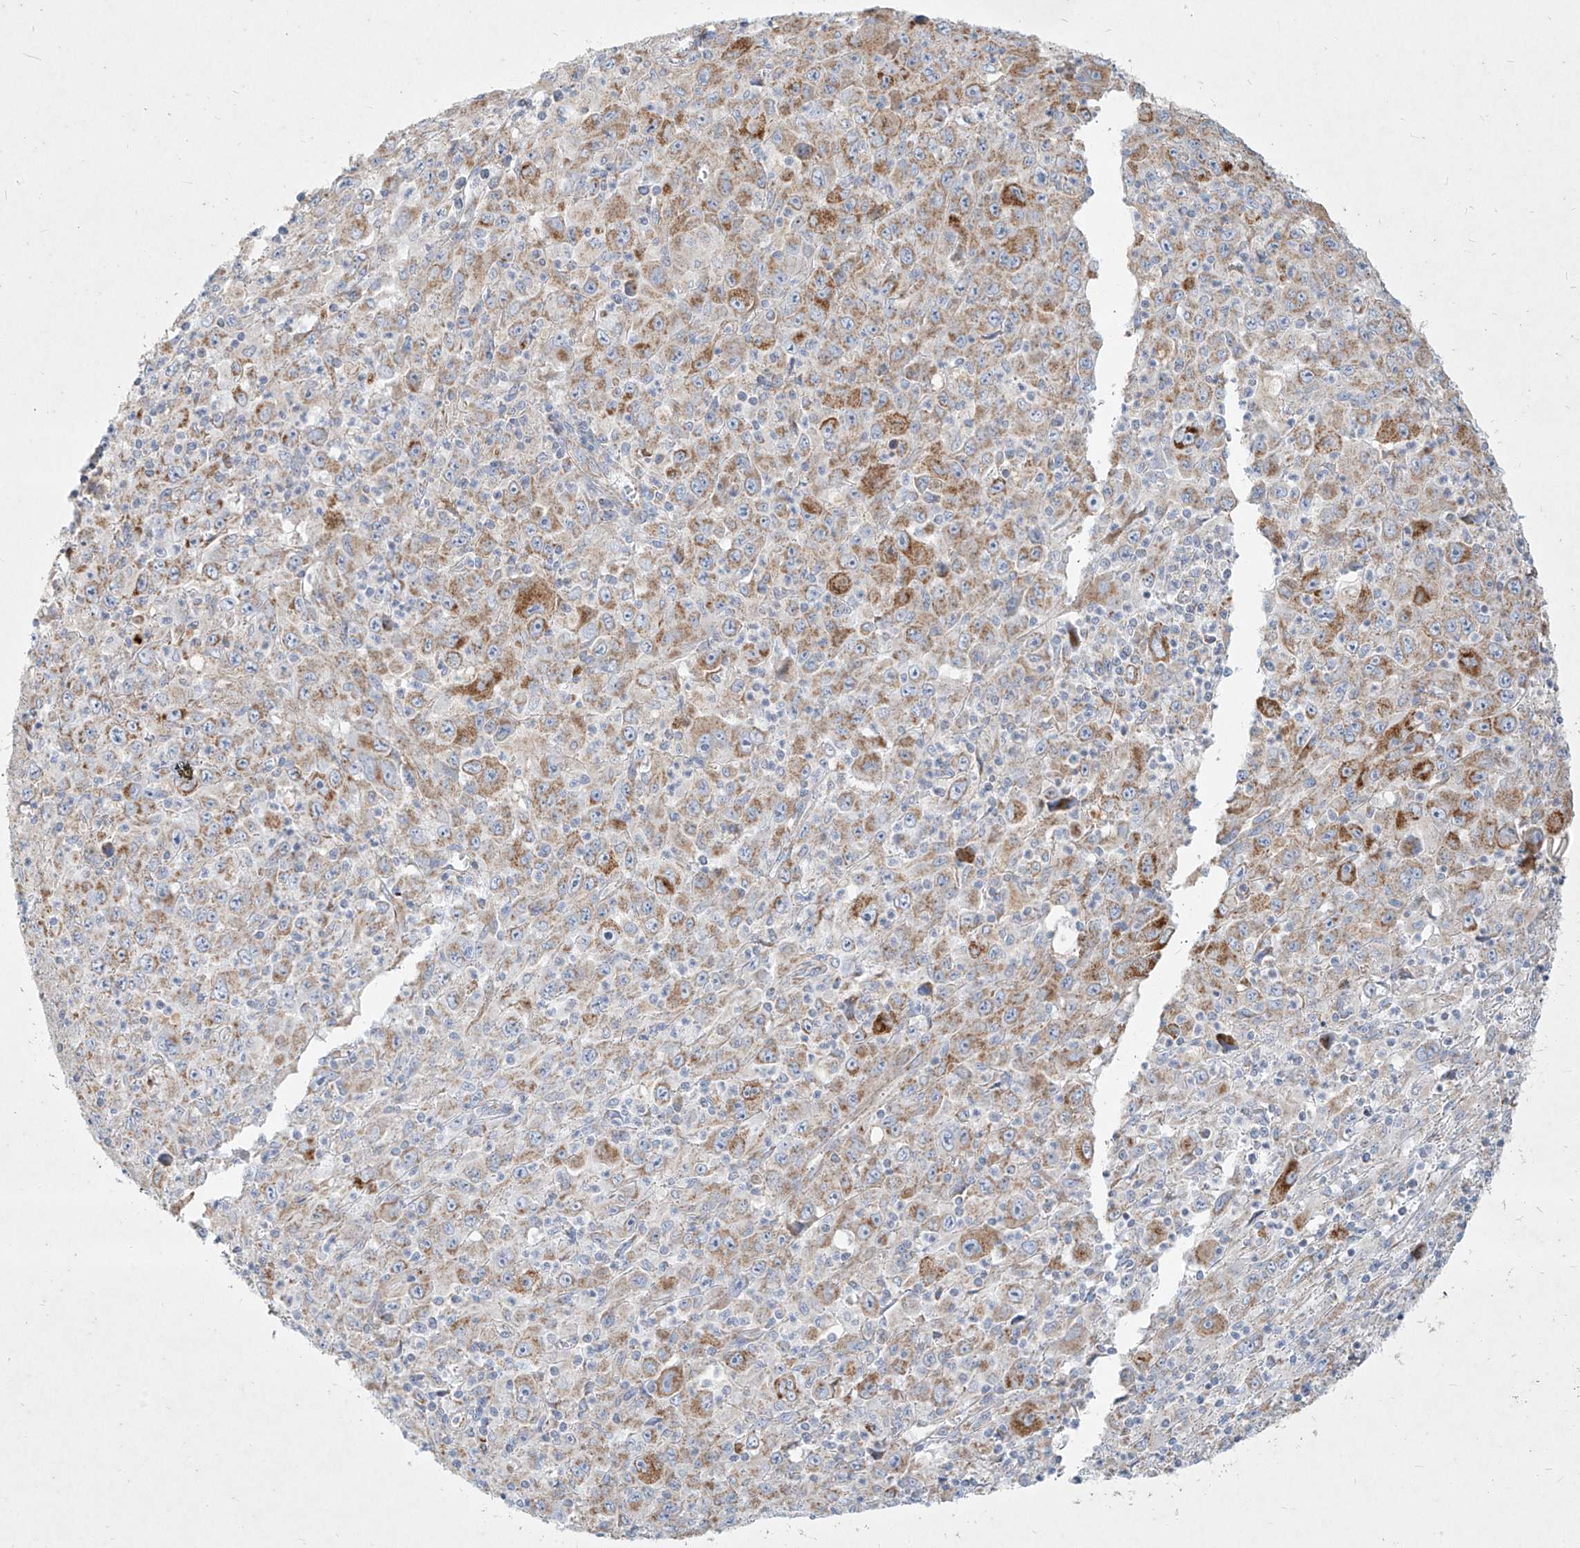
{"staining": {"intensity": "moderate", "quantity": "25%-75%", "location": "cytoplasmic/membranous"}, "tissue": "melanoma", "cell_type": "Tumor cells", "image_type": "cancer", "snomed": [{"axis": "morphology", "description": "Malignant melanoma, Metastatic site"}, {"axis": "topography", "description": "Skin"}], "caption": "This micrograph reveals immunohistochemistry staining of malignant melanoma (metastatic site), with medium moderate cytoplasmic/membranous expression in approximately 25%-75% of tumor cells.", "gene": "MTX2", "patient": {"sex": "female", "age": 56}}